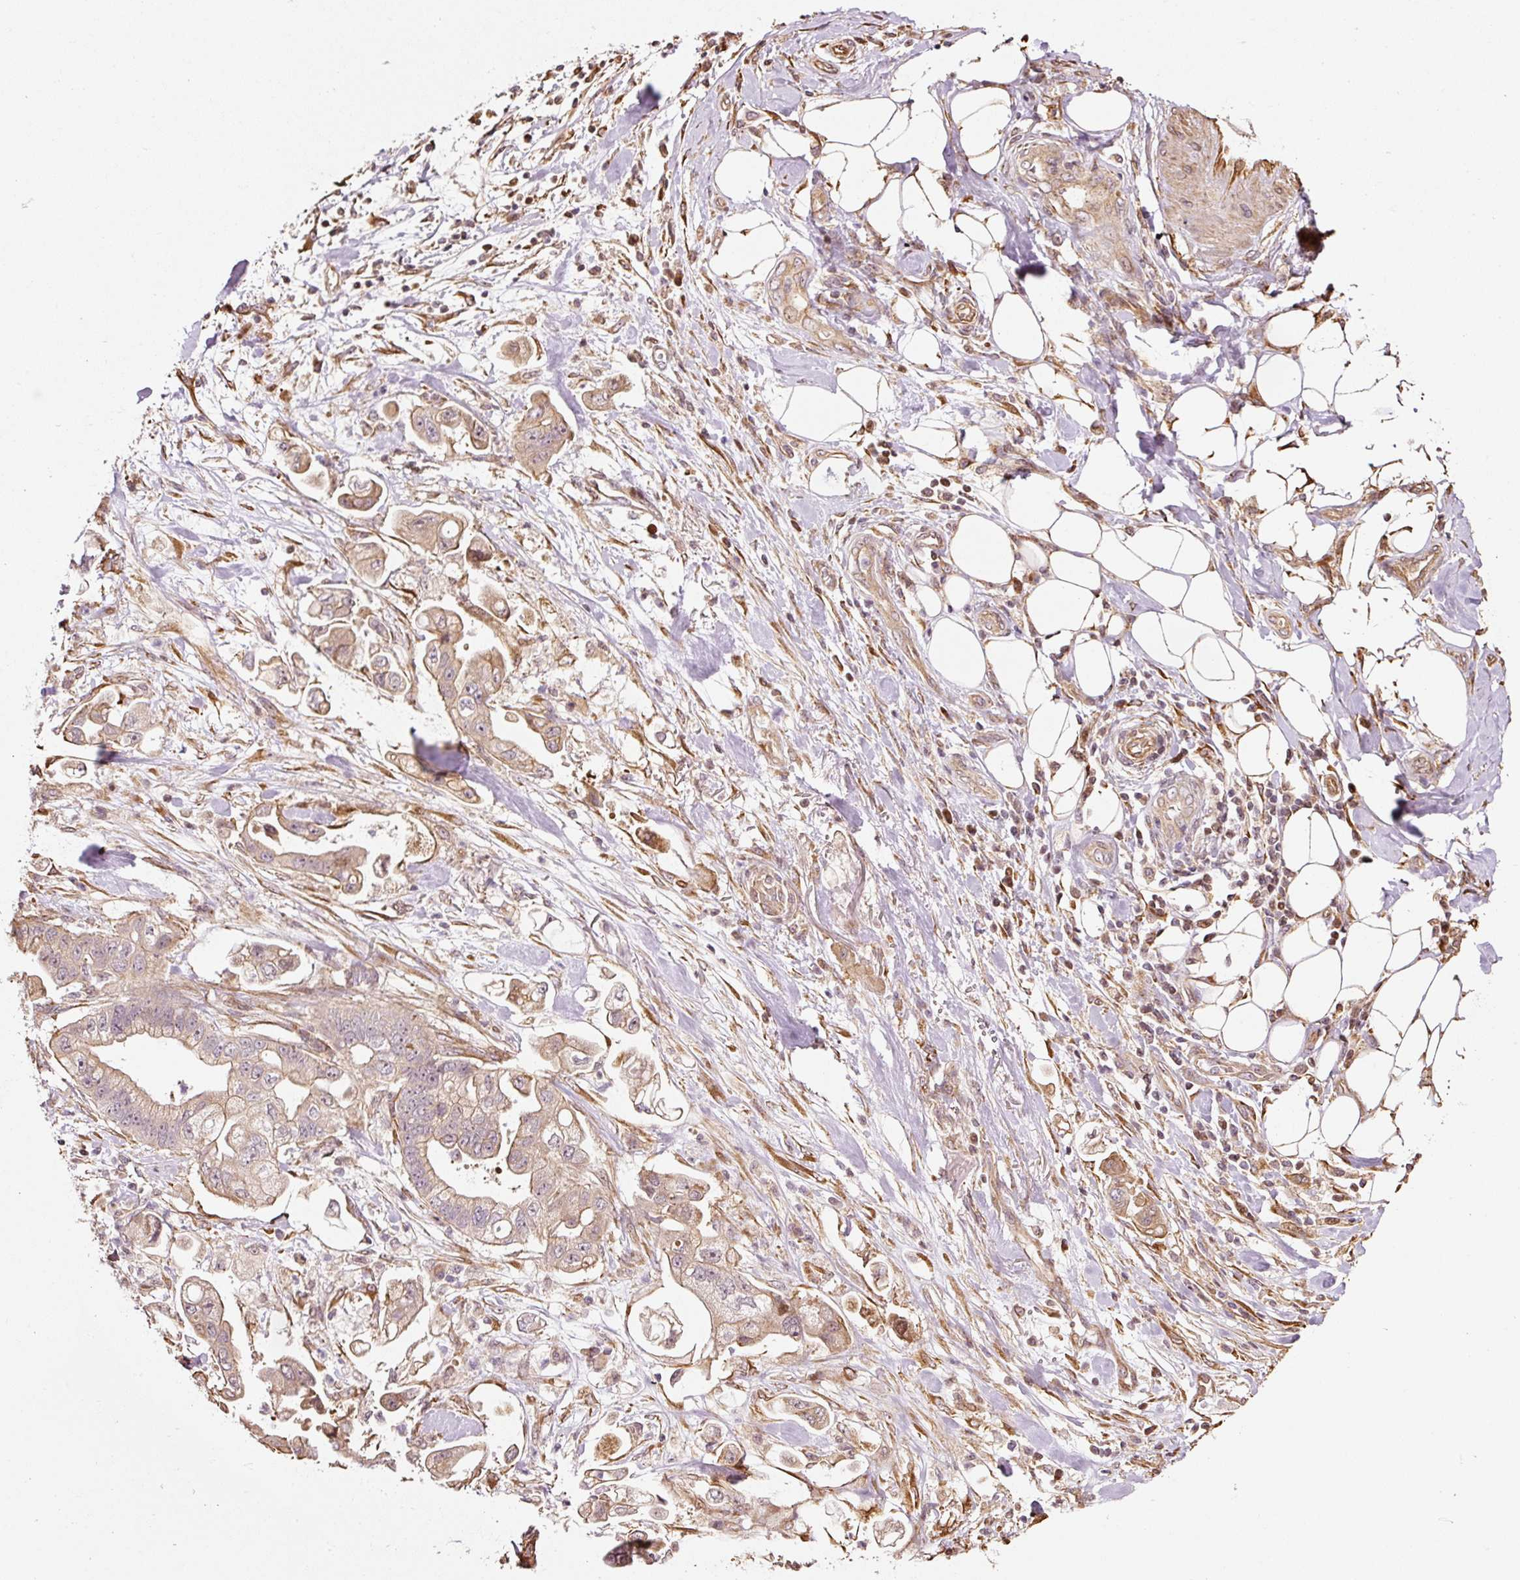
{"staining": {"intensity": "weak", "quantity": "25%-75%", "location": "cytoplasmic/membranous"}, "tissue": "stomach cancer", "cell_type": "Tumor cells", "image_type": "cancer", "snomed": [{"axis": "morphology", "description": "Adenocarcinoma, NOS"}, {"axis": "topography", "description": "Stomach"}], "caption": "Protein expression analysis of stomach cancer reveals weak cytoplasmic/membranous staining in approximately 25%-75% of tumor cells.", "gene": "ETF1", "patient": {"sex": "male", "age": 62}}